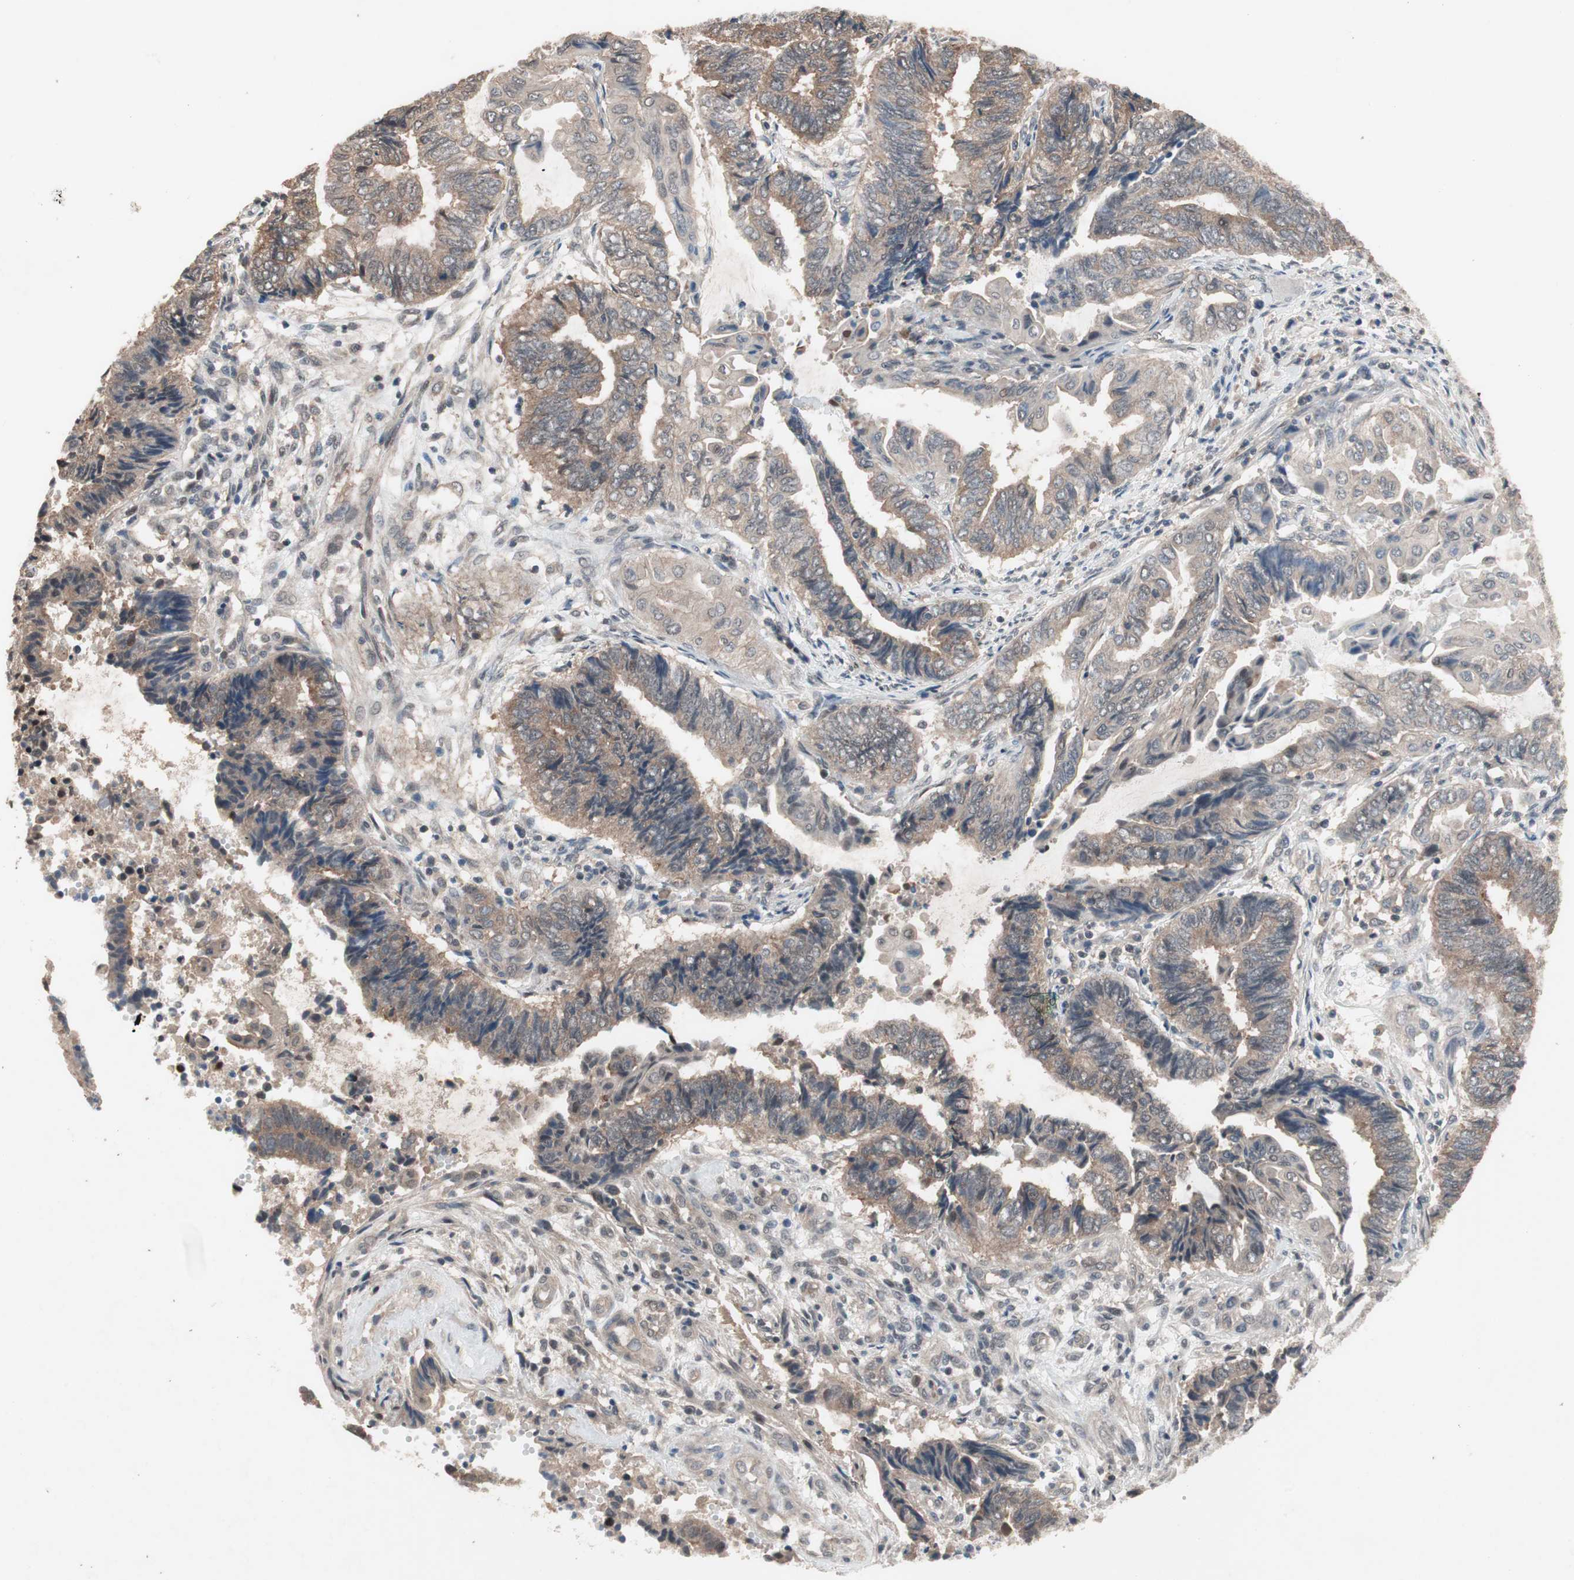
{"staining": {"intensity": "moderate", "quantity": ">75%", "location": "cytoplasmic/membranous"}, "tissue": "endometrial cancer", "cell_type": "Tumor cells", "image_type": "cancer", "snomed": [{"axis": "morphology", "description": "Adenocarcinoma, NOS"}, {"axis": "topography", "description": "Uterus"}, {"axis": "topography", "description": "Endometrium"}], "caption": "IHC of human endometrial adenocarcinoma shows medium levels of moderate cytoplasmic/membranous staining in approximately >75% of tumor cells.", "gene": "GART", "patient": {"sex": "female", "age": 70}}